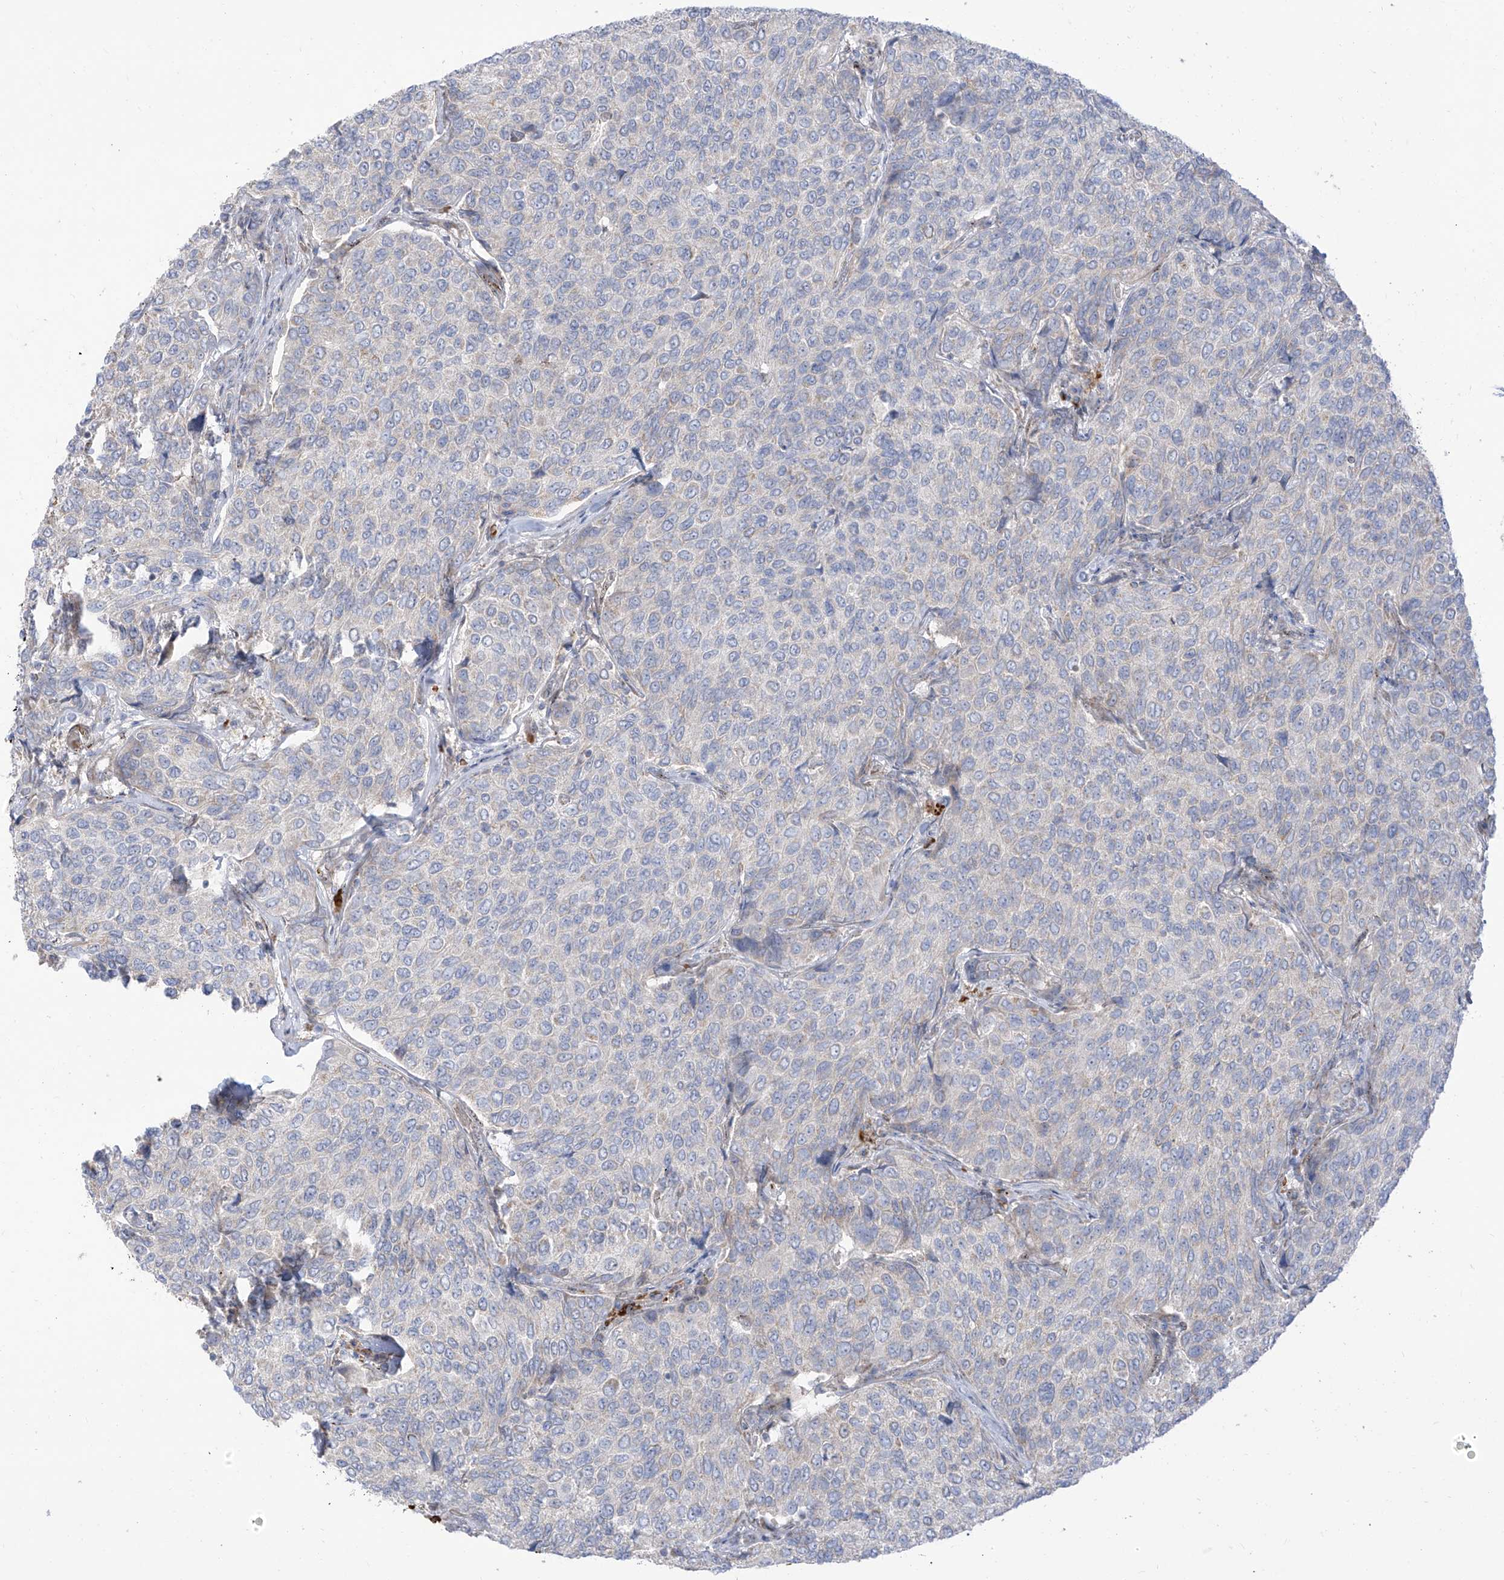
{"staining": {"intensity": "negative", "quantity": "none", "location": "none"}, "tissue": "breast cancer", "cell_type": "Tumor cells", "image_type": "cancer", "snomed": [{"axis": "morphology", "description": "Duct carcinoma"}, {"axis": "topography", "description": "Breast"}], "caption": "Immunohistochemistry of human breast intraductal carcinoma displays no positivity in tumor cells. (Brightfield microscopy of DAB IHC at high magnification).", "gene": "ARHGEF40", "patient": {"sex": "female", "age": 55}}